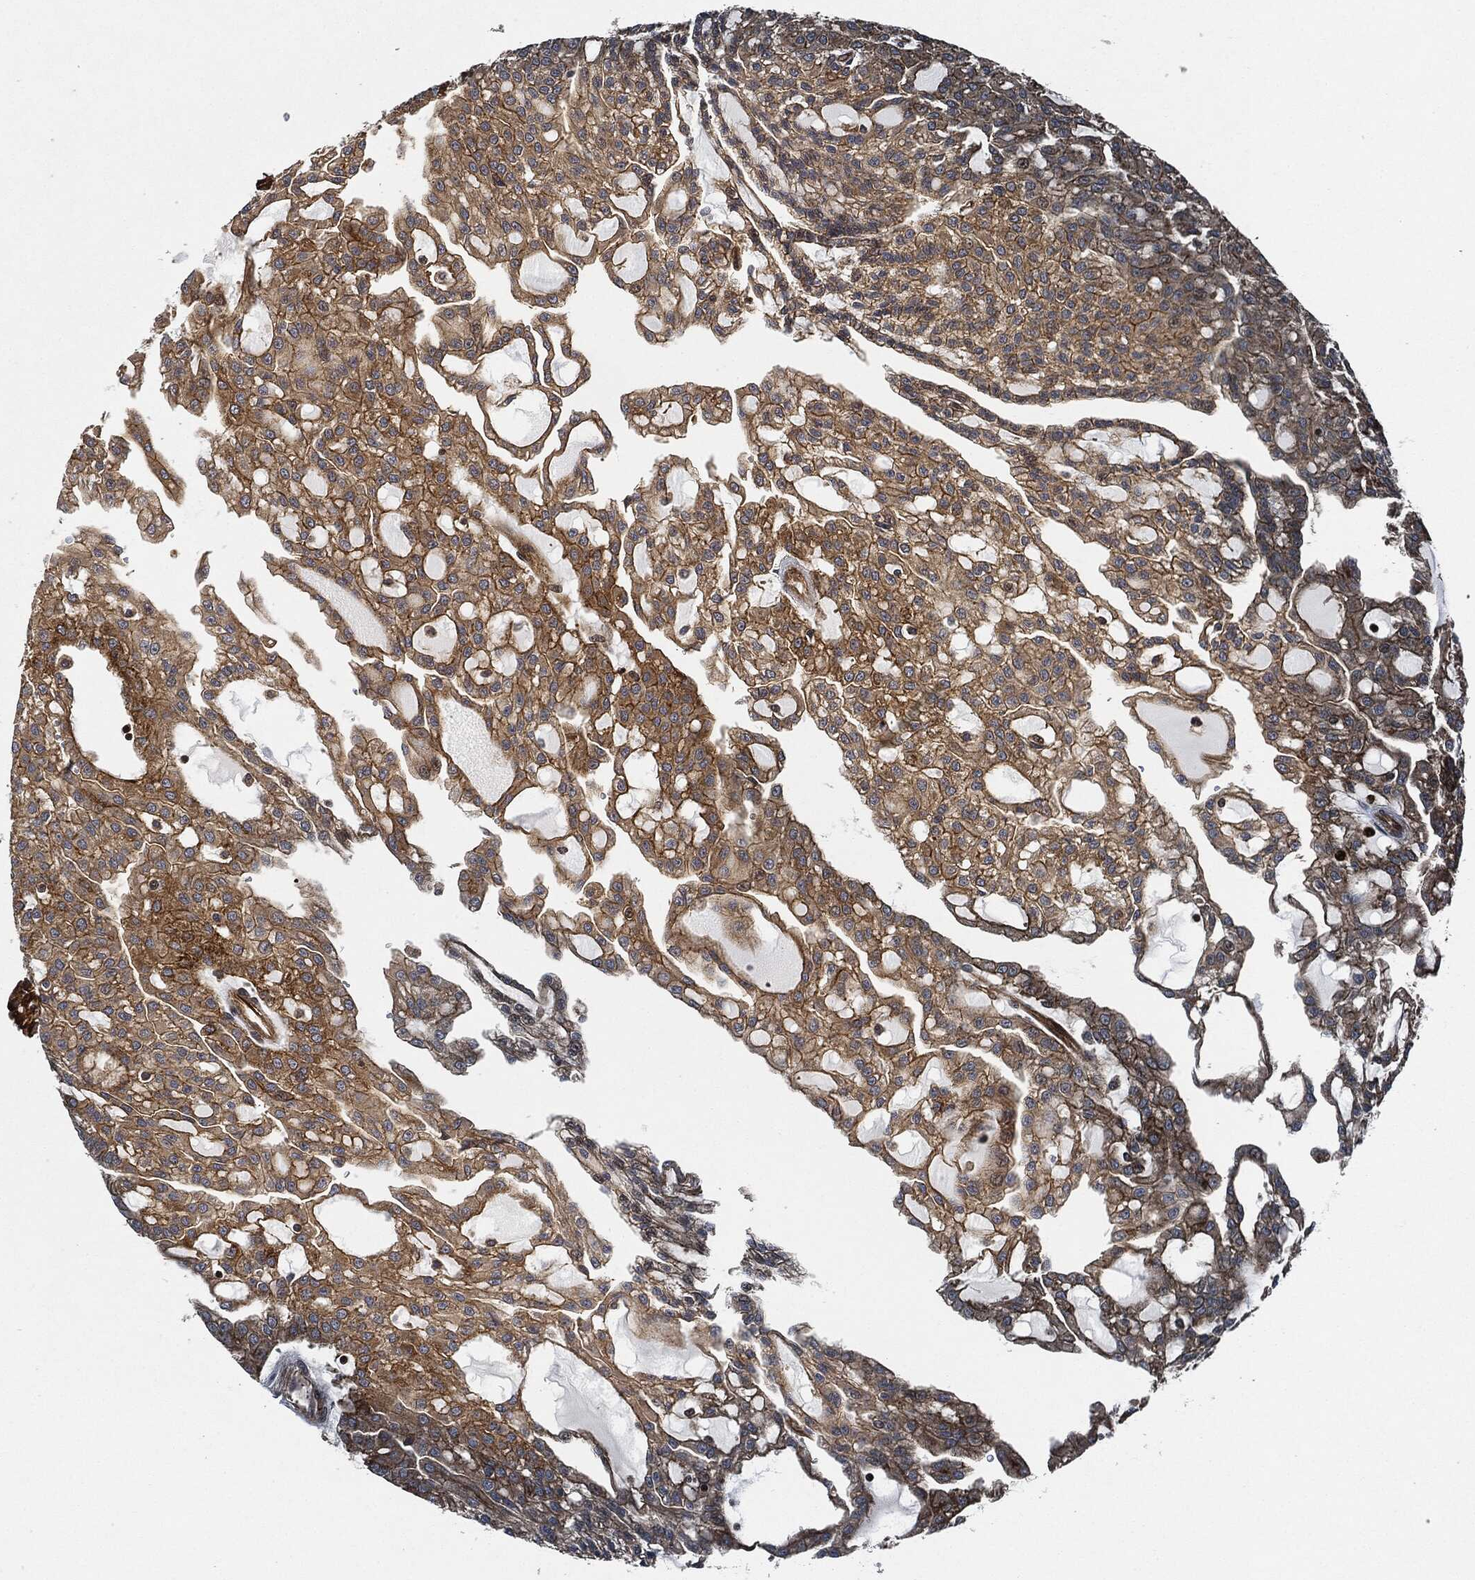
{"staining": {"intensity": "strong", "quantity": "25%-75%", "location": "cytoplasmic/membranous"}, "tissue": "renal cancer", "cell_type": "Tumor cells", "image_type": "cancer", "snomed": [{"axis": "morphology", "description": "Adenocarcinoma, NOS"}, {"axis": "topography", "description": "Kidney"}], "caption": "This is a histology image of IHC staining of renal cancer, which shows strong positivity in the cytoplasmic/membranous of tumor cells.", "gene": "MAP3K3", "patient": {"sex": "male", "age": 63}}